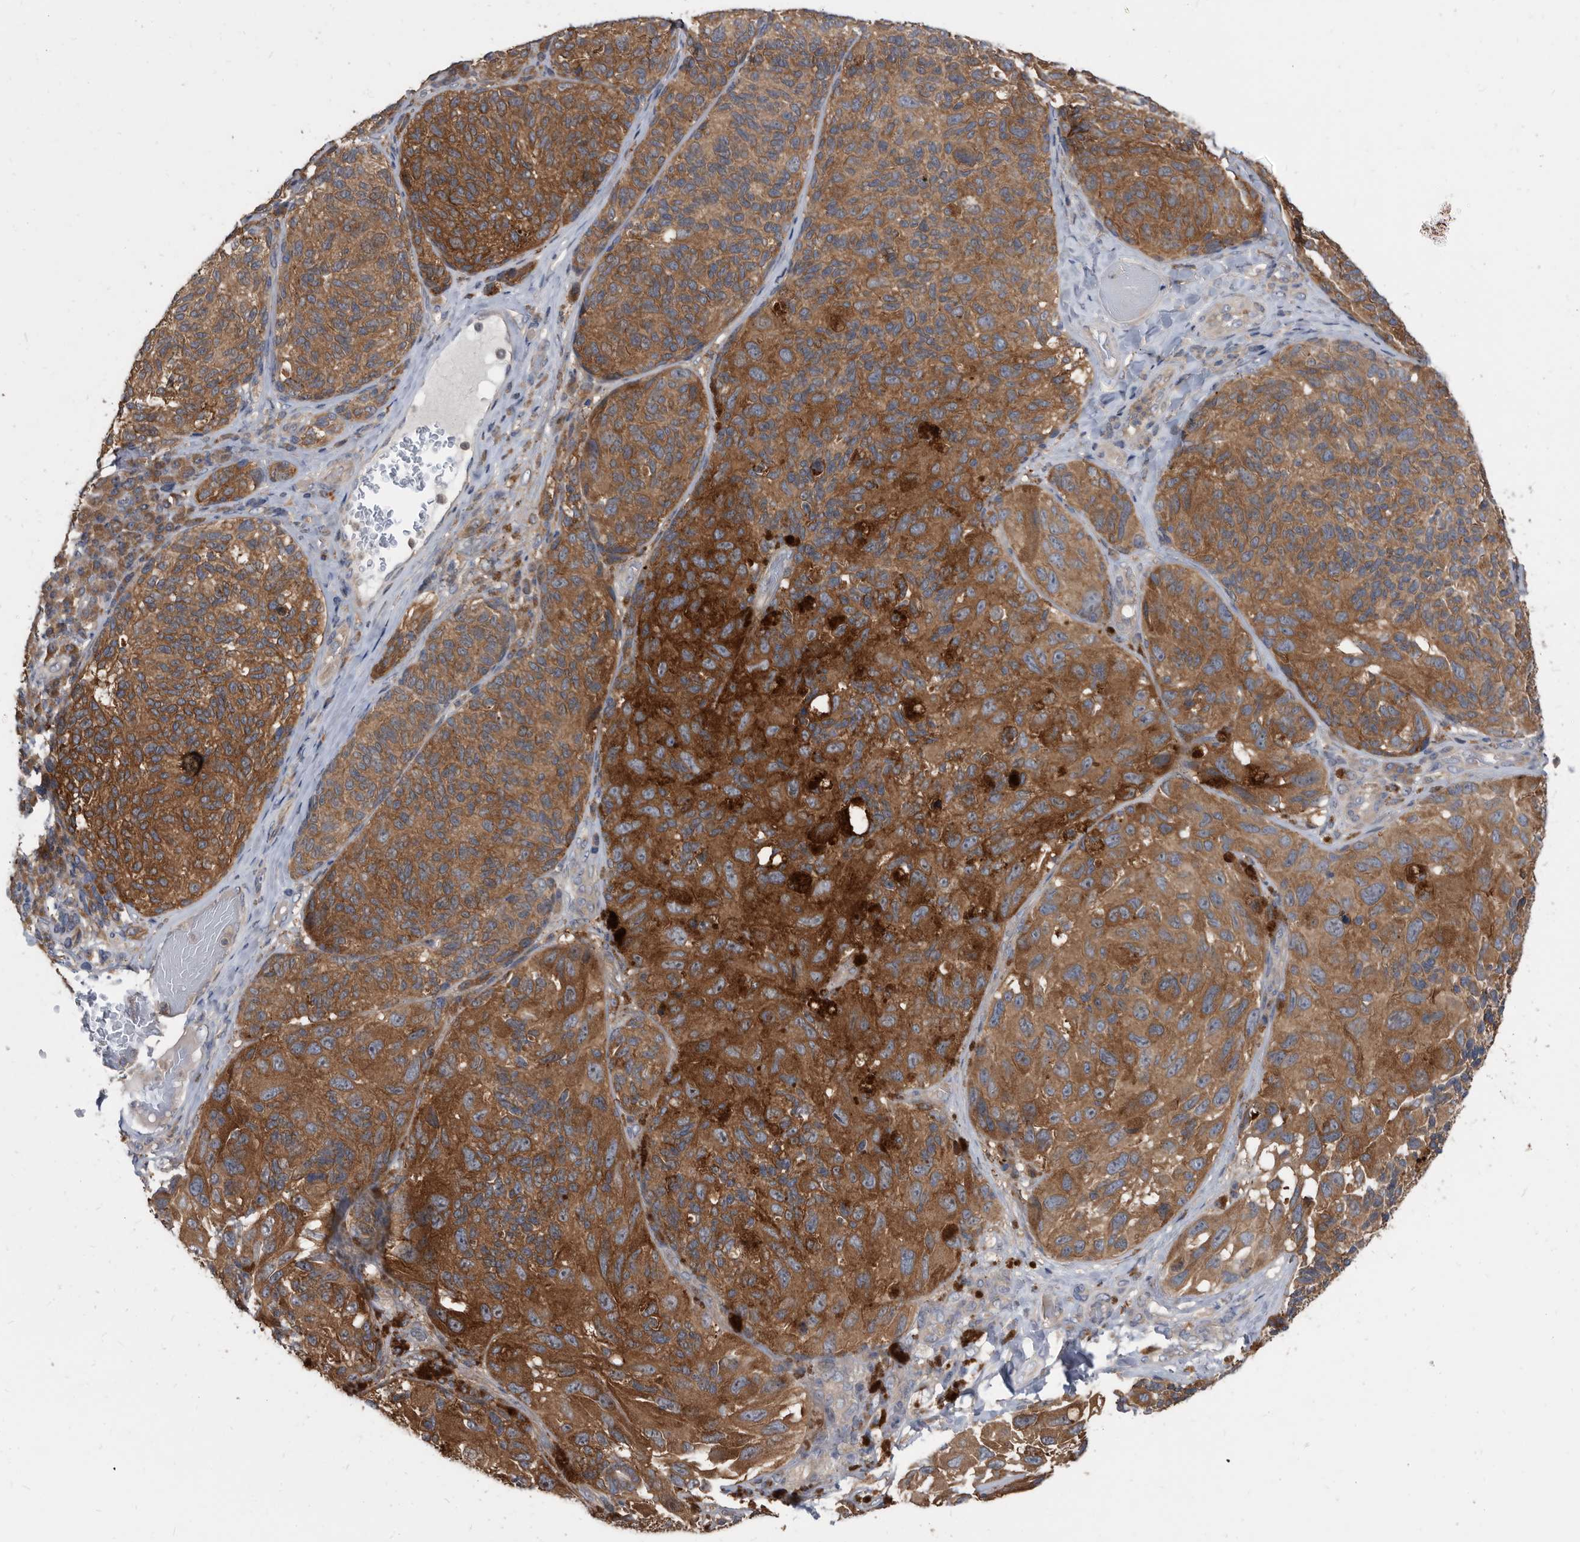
{"staining": {"intensity": "moderate", "quantity": ">75%", "location": "cytoplasmic/membranous,nuclear"}, "tissue": "melanoma", "cell_type": "Tumor cells", "image_type": "cancer", "snomed": [{"axis": "morphology", "description": "Malignant melanoma, NOS"}, {"axis": "topography", "description": "Skin"}], "caption": "A brown stain labels moderate cytoplasmic/membranous and nuclear expression of a protein in human malignant melanoma tumor cells.", "gene": "APEH", "patient": {"sex": "female", "age": 73}}